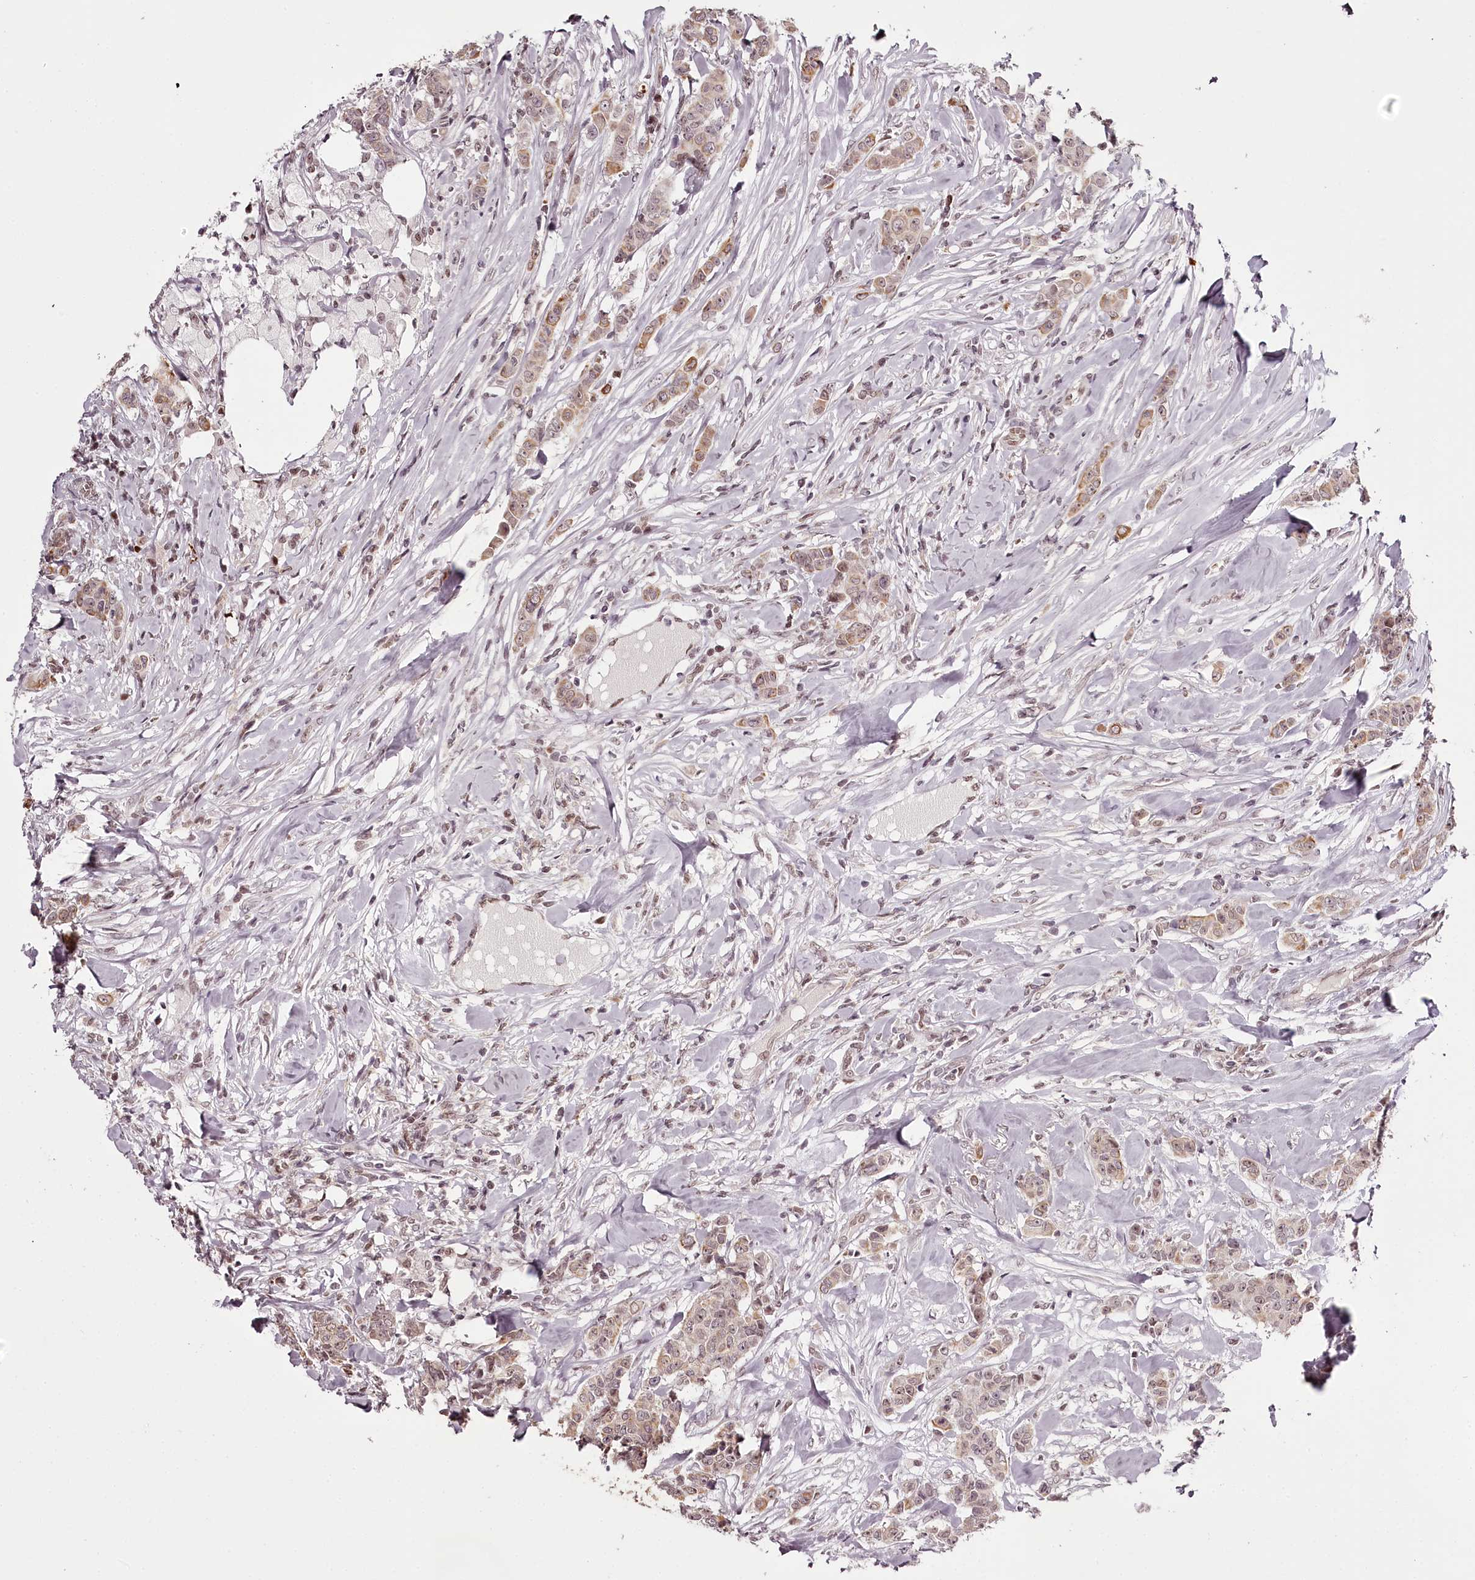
{"staining": {"intensity": "weak", "quantity": ">75%", "location": "cytoplasmic/membranous,nuclear"}, "tissue": "breast cancer", "cell_type": "Tumor cells", "image_type": "cancer", "snomed": [{"axis": "morphology", "description": "Duct carcinoma"}, {"axis": "topography", "description": "Breast"}], "caption": "Intraductal carcinoma (breast) tissue demonstrates weak cytoplasmic/membranous and nuclear positivity in about >75% of tumor cells, visualized by immunohistochemistry.", "gene": "THYN1", "patient": {"sex": "female", "age": 40}}